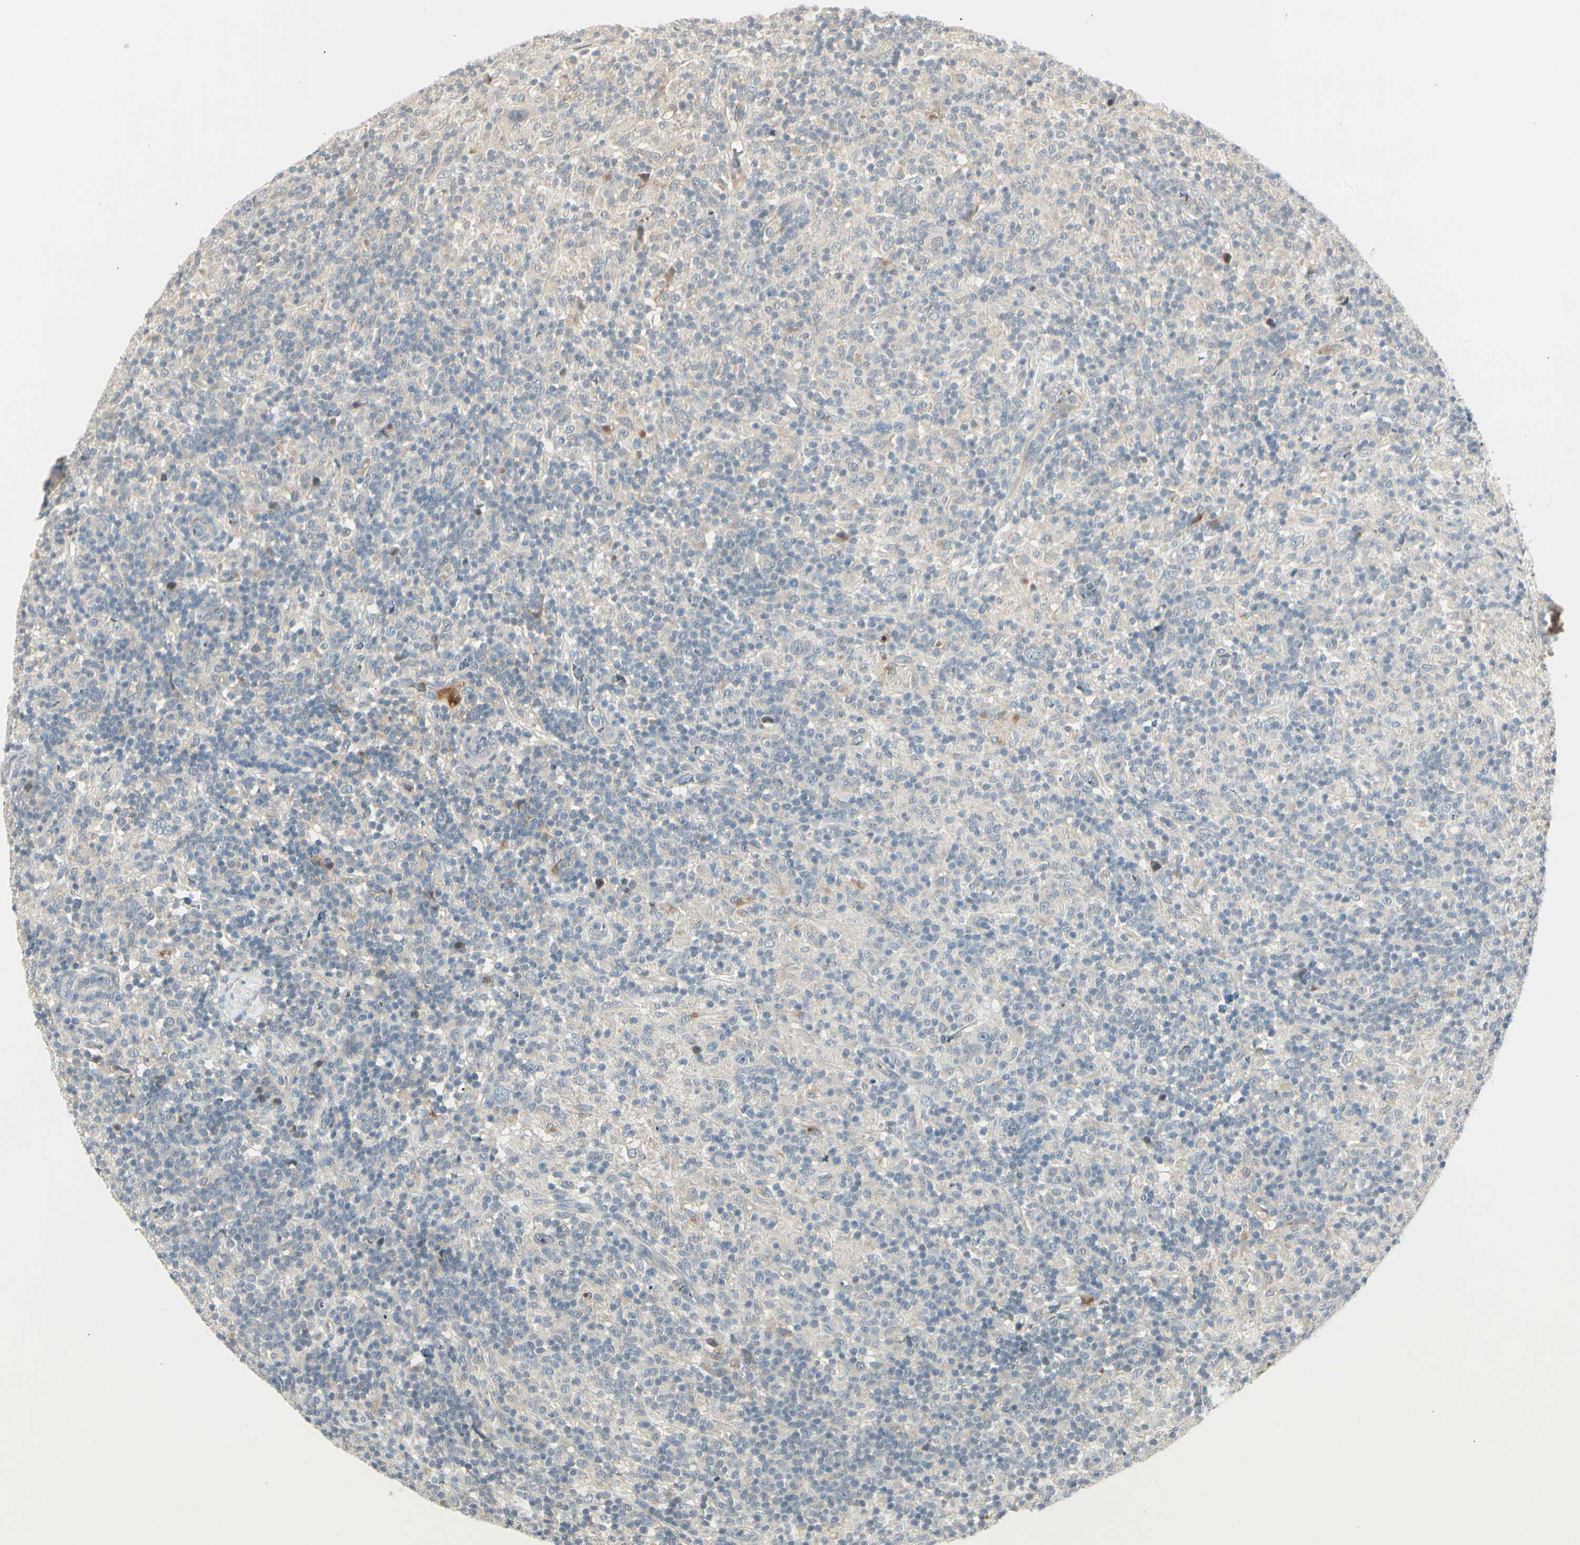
{"staining": {"intensity": "negative", "quantity": "none", "location": "none"}, "tissue": "lymphoma", "cell_type": "Tumor cells", "image_type": "cancer", "snomed": [{"axis": "morphology", "description": "Hodgkin's disease, NOS"}, {"axis": "topography", "description": "Lymph node"}], "caption": "Immunohistochemical staining of human Hodgkin's disease exhibits no significant positivity in tumor cells.", "gene": "SKIL", "patient": {"sex": "male", "age": 70}}